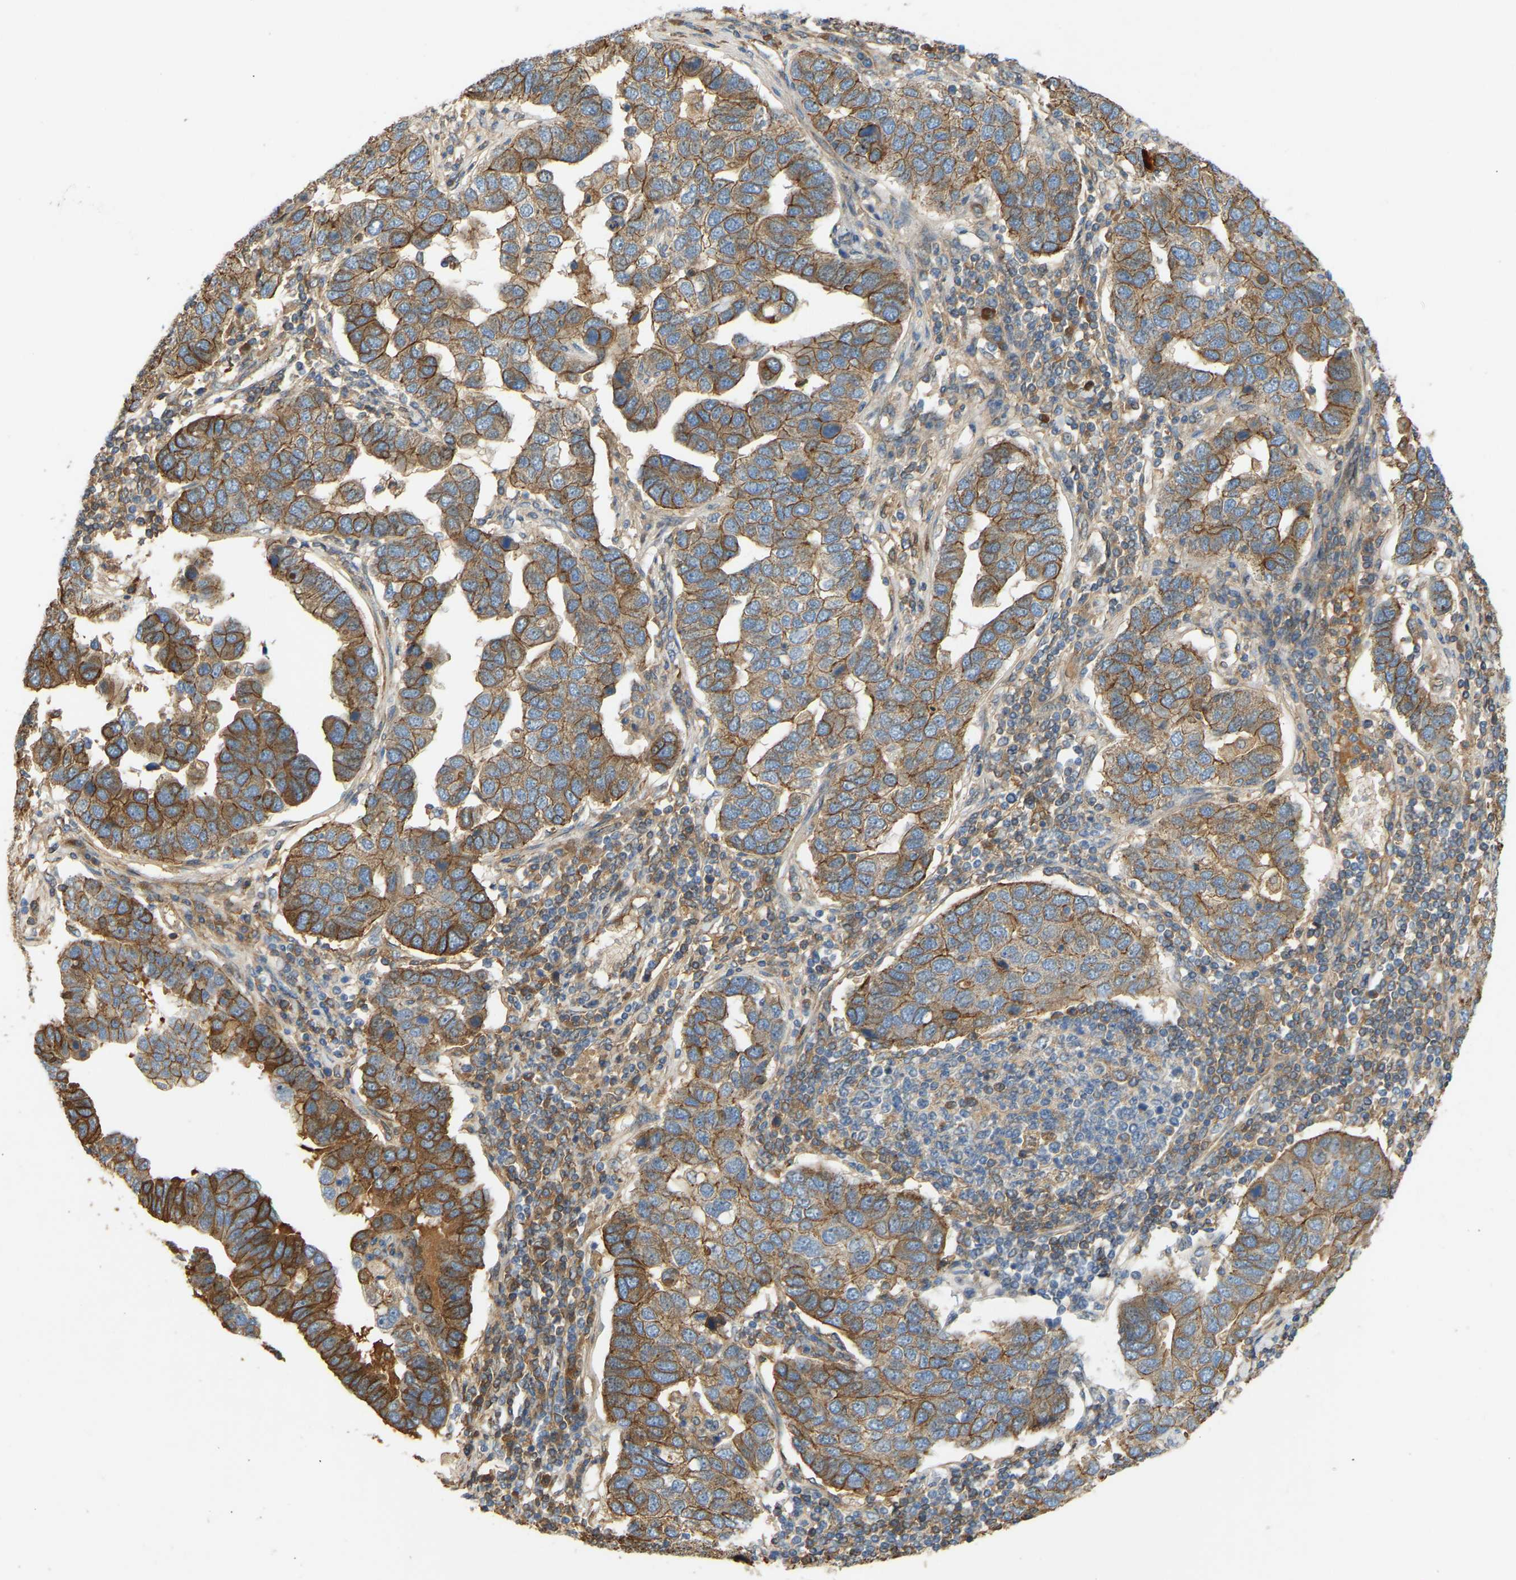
{"staining": {"intensity": "moderate", "quantity": "25%-75%", "location": "cytoplasmic/membranous"}, "tissue": "pancreatic cancer", "cell_type": "Tumor cells", "image_type": "cancer", "snomed": [{"axis": "morphology", "description": "Adenocarcinoma, NOS"}, {"axis": "topography", "description": "Pancreas"}], "caption": "Tumor cells demonstrate medium levels of moderate cytoplasmic/membranous positivity in about 25%-75% of cells in adenocarcinoma (pancreatic).", "gene": "PTCD1", "patient": {"sex": "female", "age": 61}}